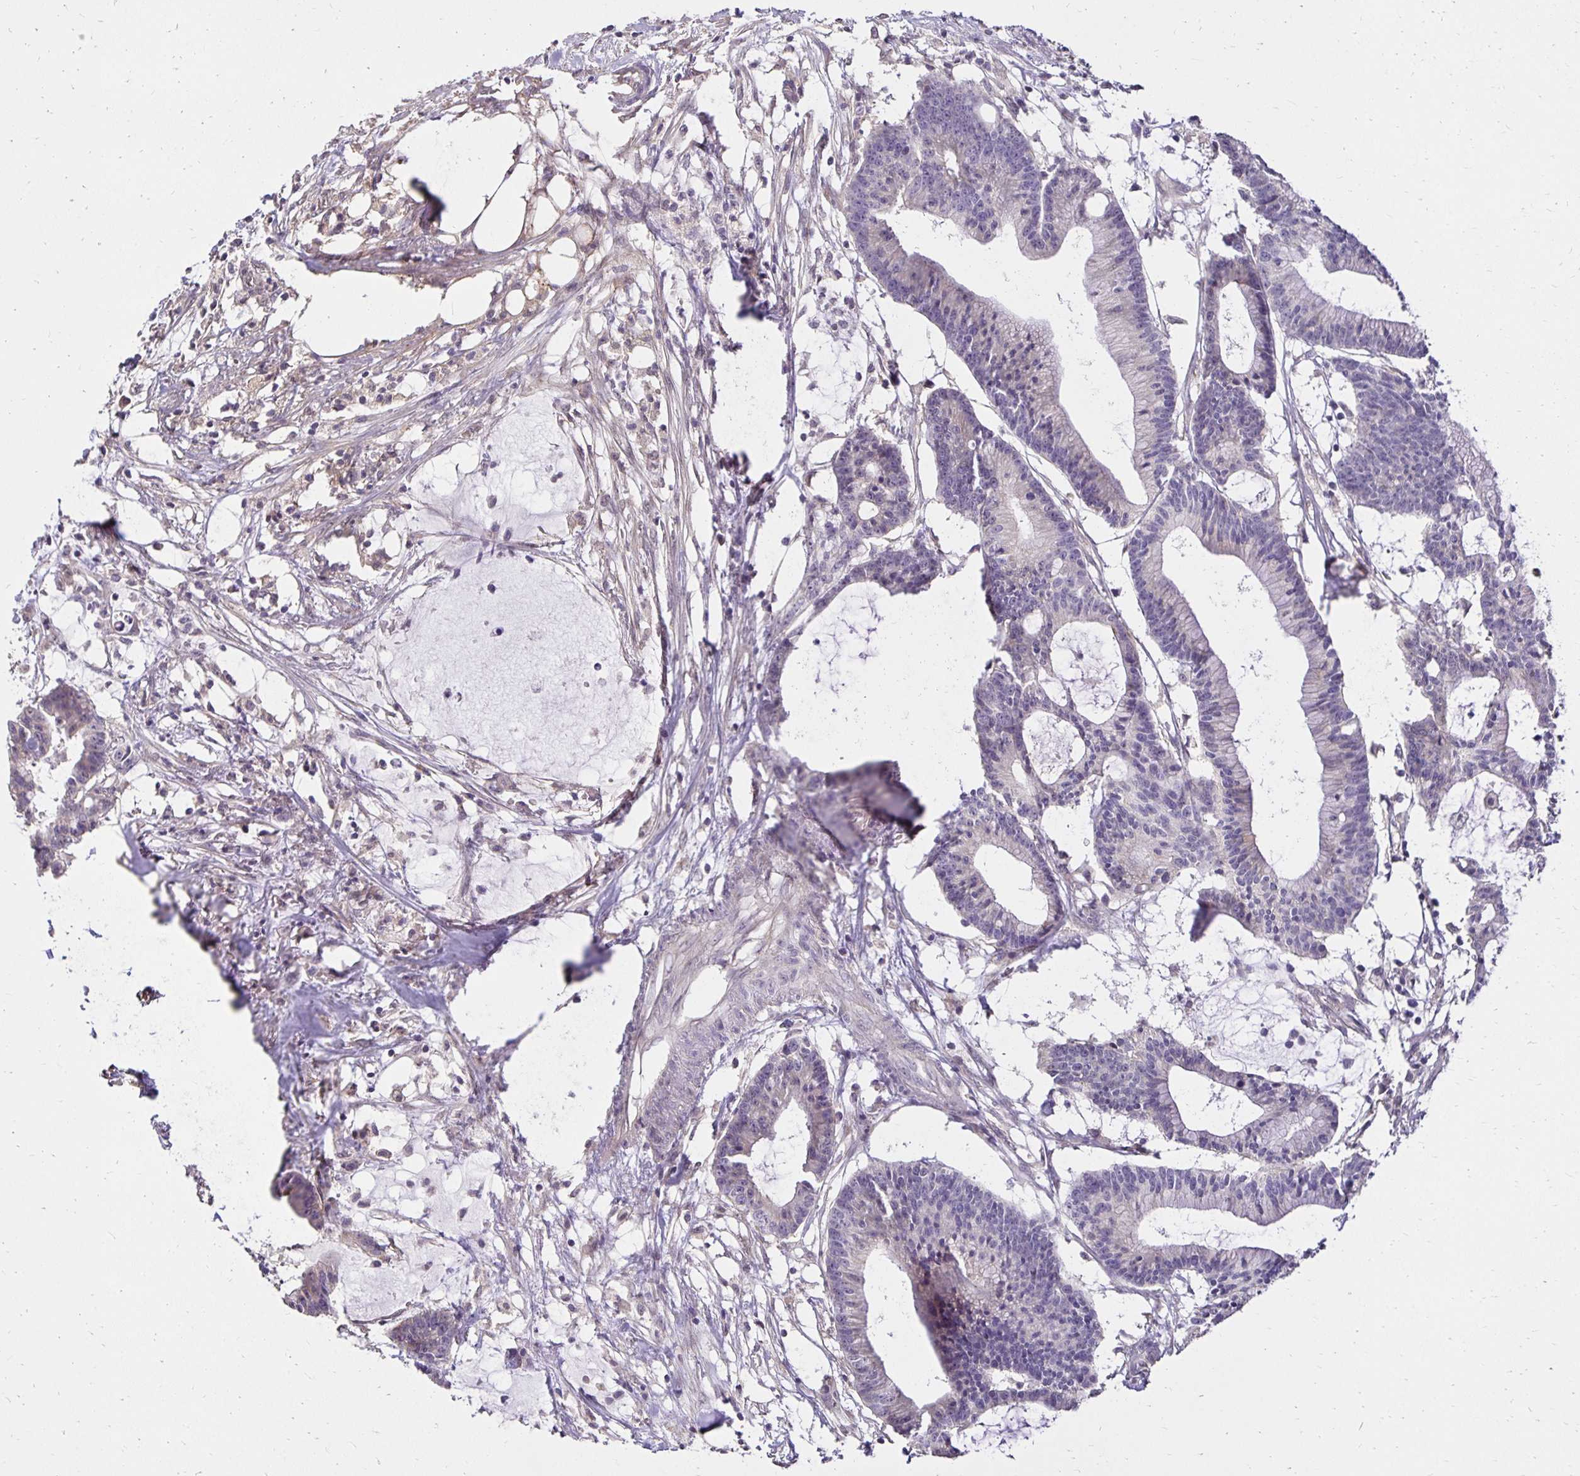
{"staining": {"intensity": "negative", "quantity": "none", "location": "none"}, "tissue": "colorectal cancer", "cell_type": "Tumor cells", "image_type": "cancer", "snomed": [{"axis": "morphology", "description": "Adenocarcinoma, NOS"}, {"axis": "topography", "description": "Colon"}], "caption": "A photomicrograph of colorectal cancer stained for a protein shows no brown staining in tumor cells. (DAB (3,3'-diaminobenzidine) immunohistochemistry (IHC) with hematoxylin counter stain).", "gene": "PNPLA3", "patient": {"sex": "female", "age": 78}}